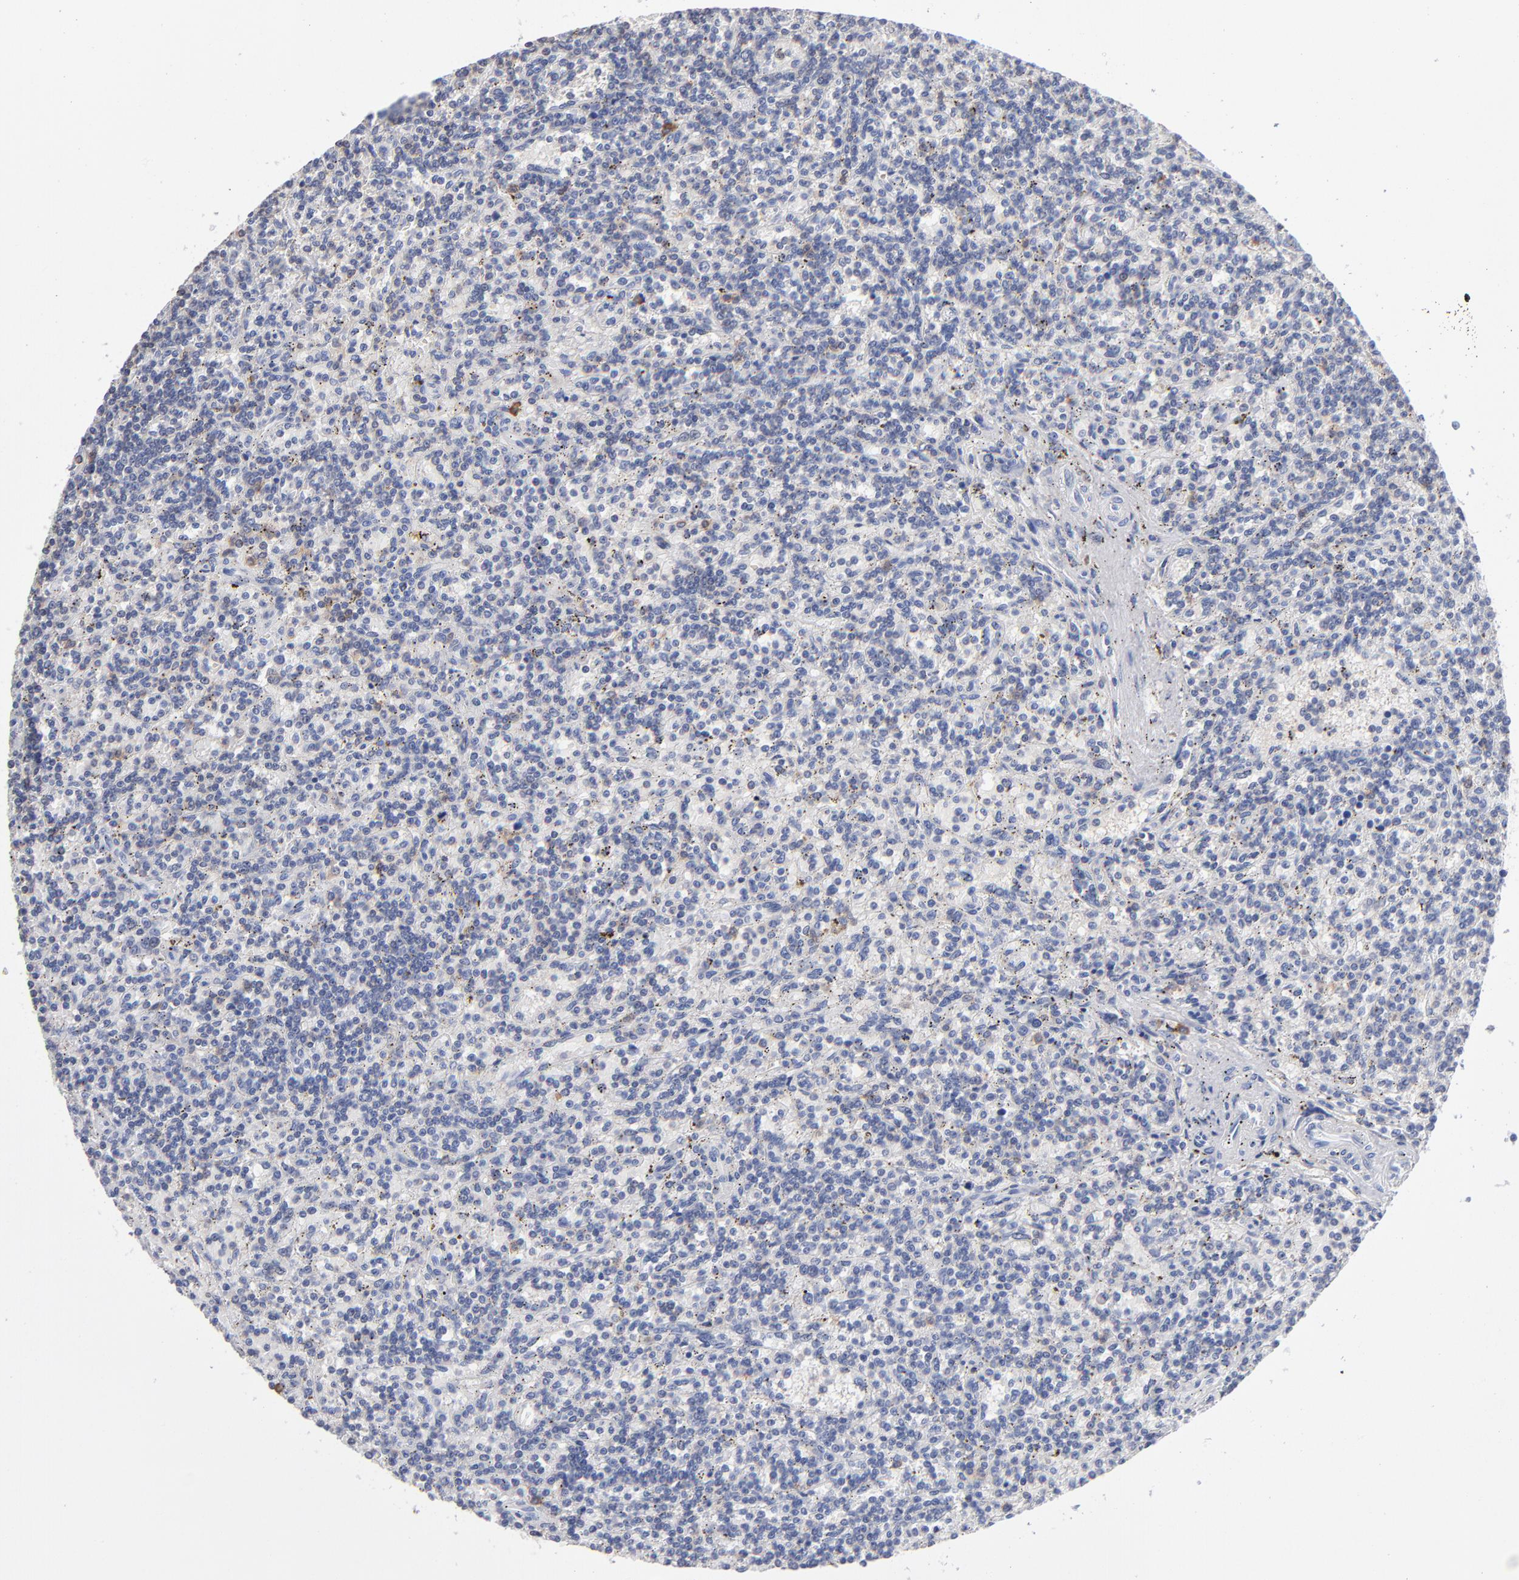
{"staining": {"intensity": "negative", "quantity": "none", "location": "none"}, "tissue": "lymphoma", "cell_type": "Tumor cells", "image_type": "cancer", "snomed": [{"axis": "morphology", "description": "Malignant lymphoma, non-Hodgkin's type, Low grade"}, {"axis": "topography", "description": "Spleen"}], "caption": "The image exhibits no significant staining in tumor cells of malignant lymphoma, non-Hodgkin's type (low-grade).", "gene": "LAT2", "patient": {"sex": "male", "age": 73}}